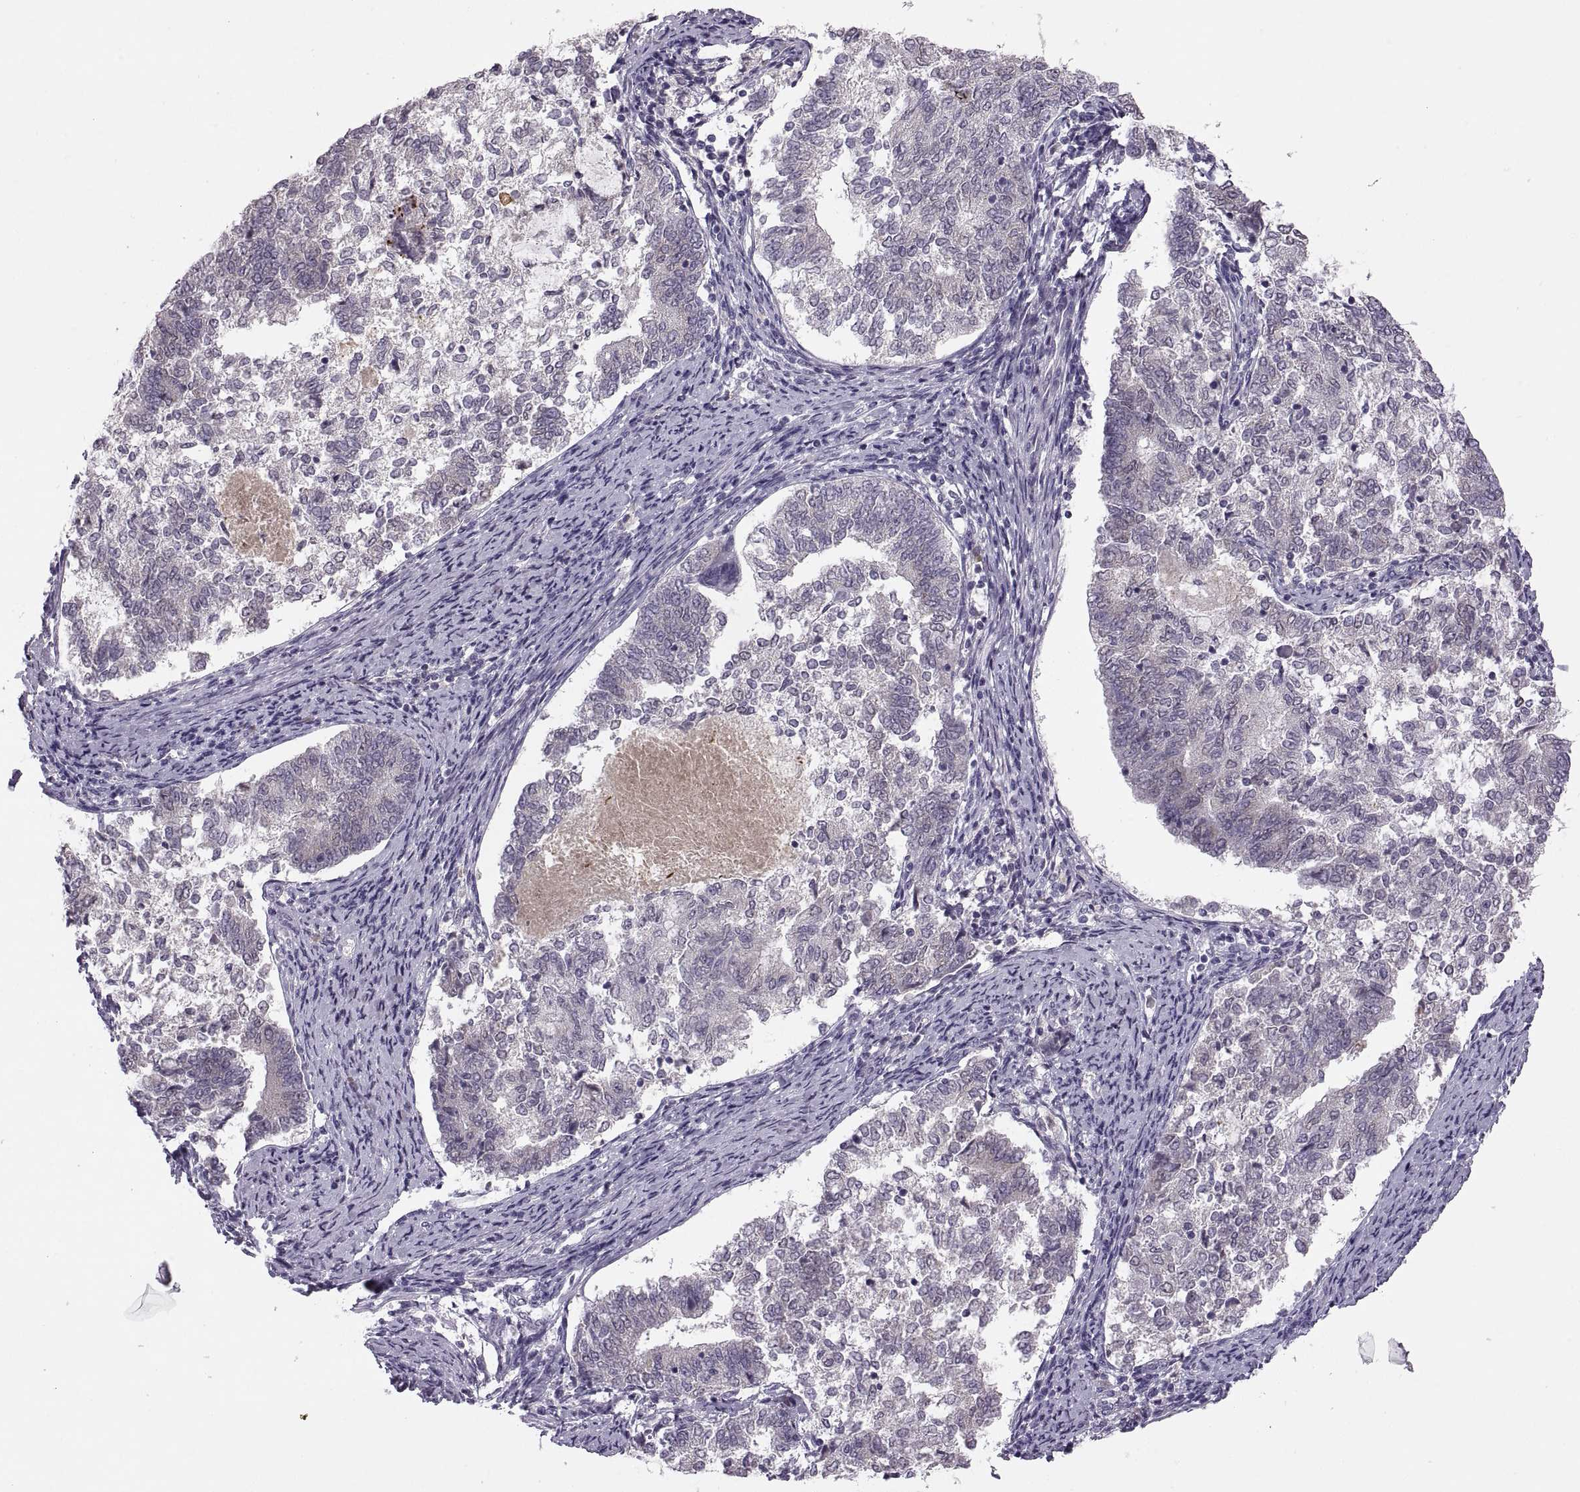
{"staining": {"intensity": "negative", "quantity": "none", "location": "none"}, "tissue": "endometrial cancer", "cell_type": "Tumor cells", "image_type": "cancer", "snomed": [{"axis": "morphology", "description": "Adenocarcinoma, NOS"}, {"axis": "topography", "description": "Endometrium"}], "caption": "High magnification brightfield microscopy of endometrial adenocarcinoma stained with DAB (3,3'-diaminobenzidine) (brown) and counterstained with hematoxylin (blue): tumor cells show no significant staining.", "gene": "ADH6", "patient": {"sex": "female", "age": 65}}